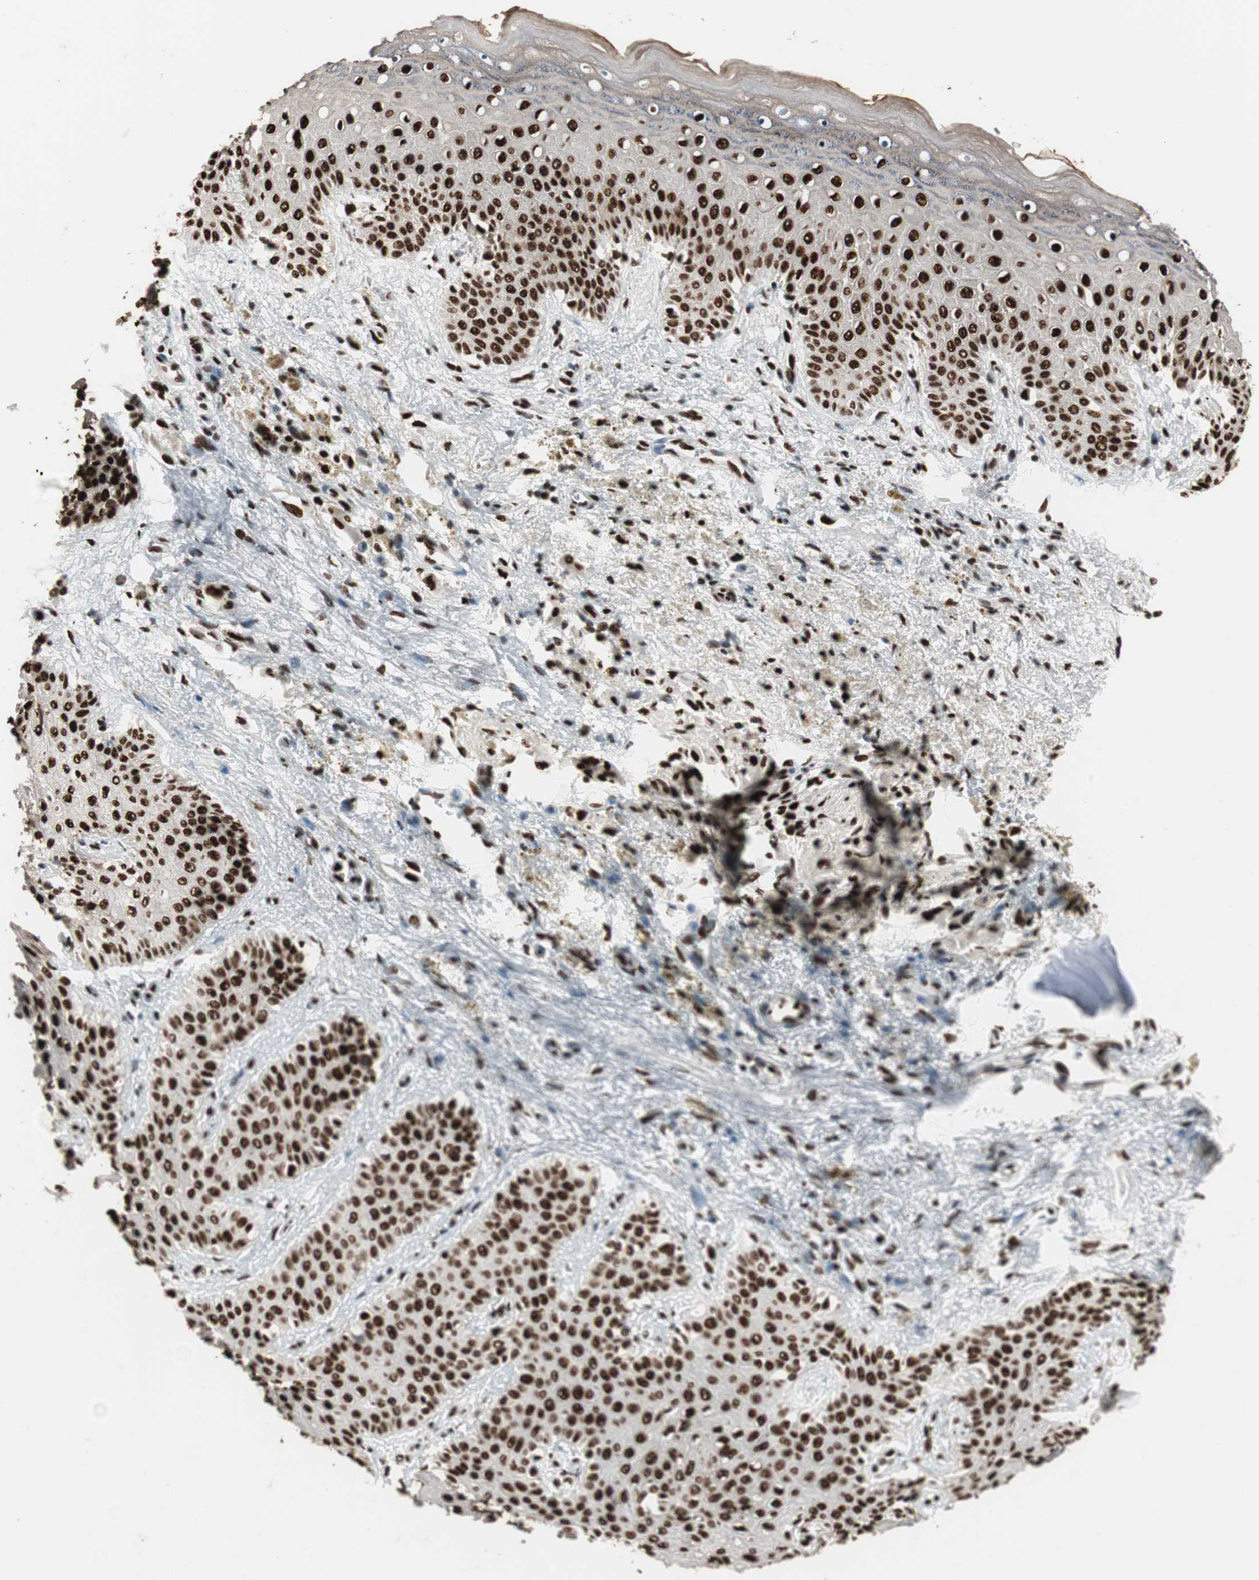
{"staining": {"intensity": "strong", "quantity": ">75%", "location": "nuclear"}, "tissue": "skin", "cell_type": "Epidermal cells", "image_type": "normal", "snomed": [{"axis": "morphology", "description": "Normal tissue, NOS"}, {"axis": "topography", "description": "Anal"}], "caption": "The photomicrograph displays a brown stain indicating the presence of a protein in the nuclear of epidermal cells in skin.", "gene": "PSME3", "patient": {"sex": "female", "age": 46}}